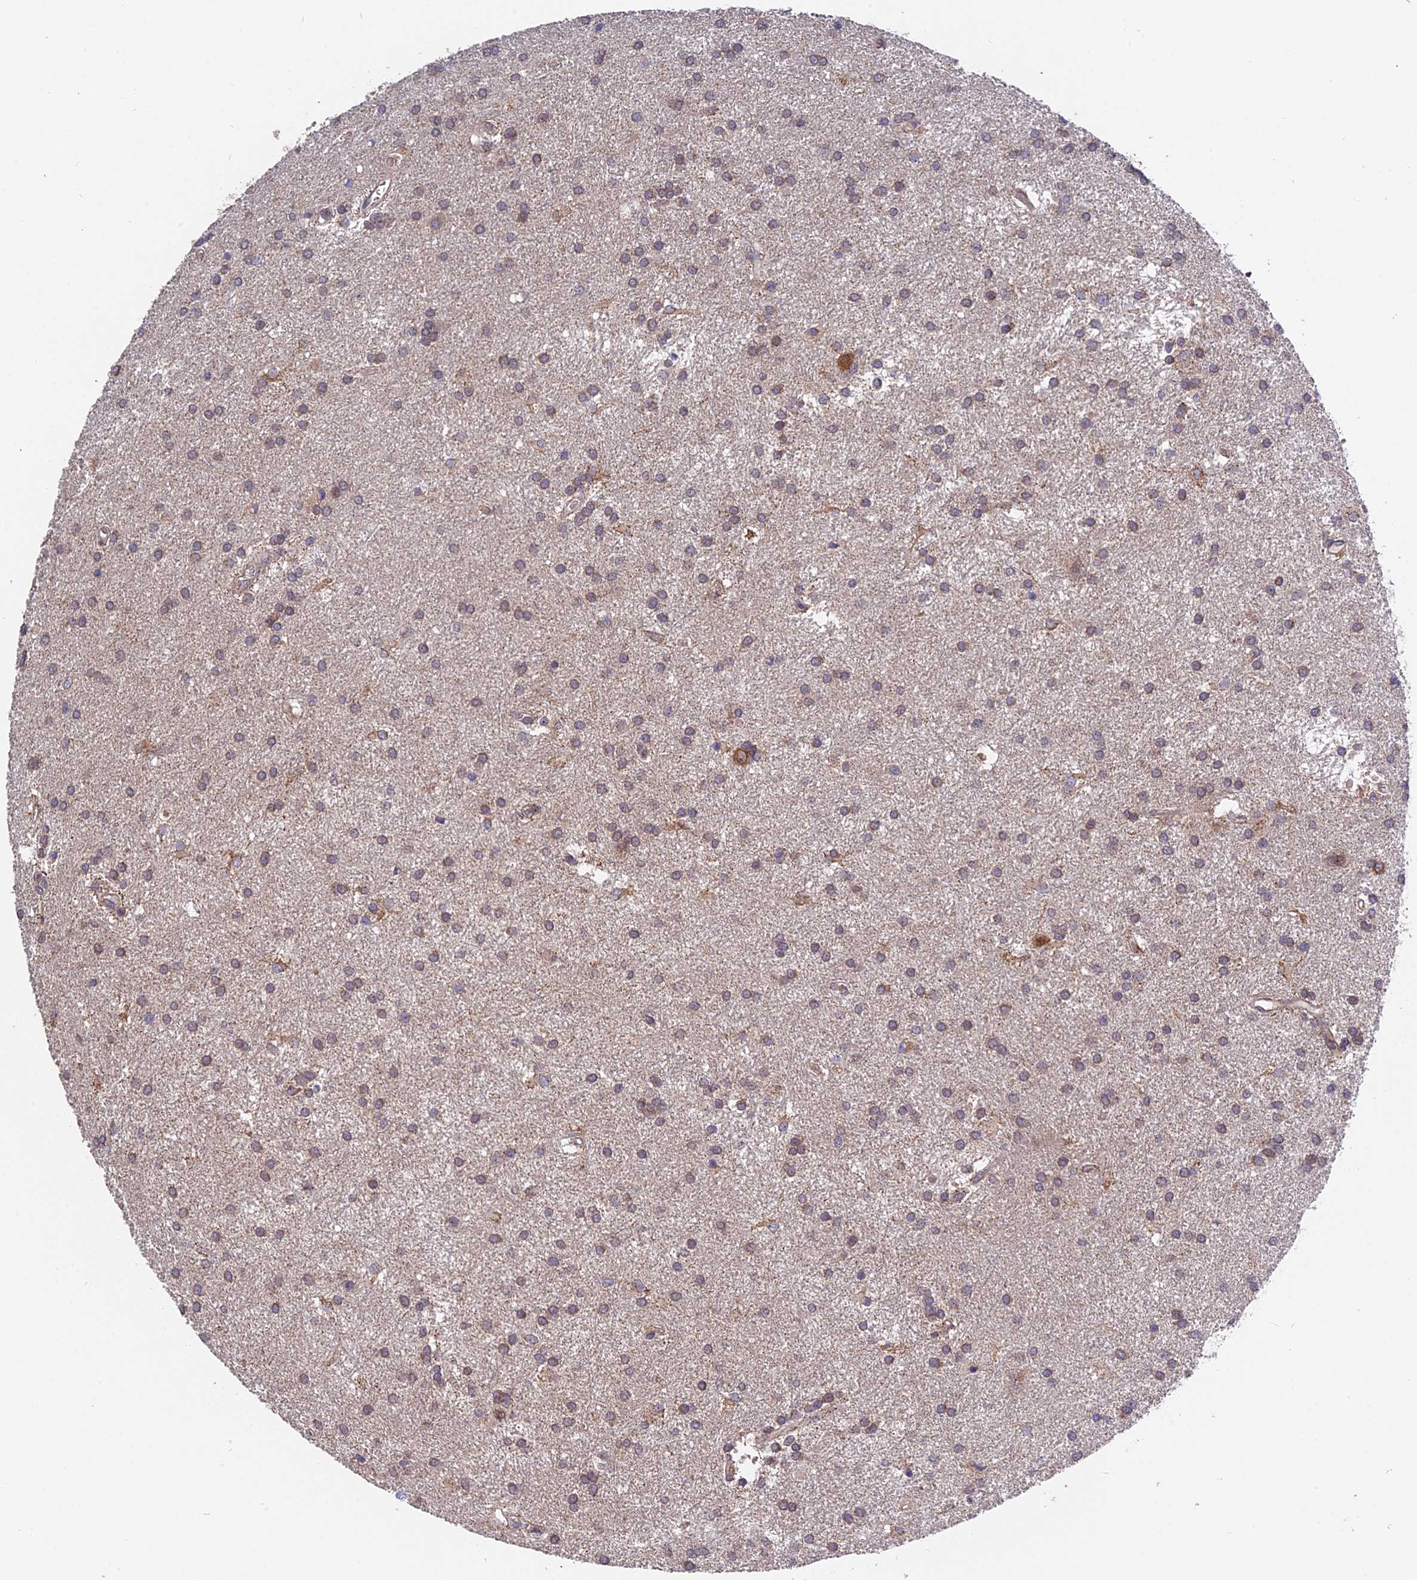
{"staining": {"intensity": "weak", "quantity": "25%-75%", "location": "cytoplasmic/membranous"}, "tissue": "glioma", "cell_type": "Tumor cells", "image_type": "cancer", "snomed": [{"axis": "morphology", "description": "Glioma, malignant, Low grade"}, {"axis": "topography", "description": "Brain"}], "caption": "Immunohistochemical staining of human low-grade glioma (malignant) shows low levels of weak cytoplasmic/membranous protein positivity in about 25%-75% of tumor cells.", "gene": "TRMT1", "patient": {"sex": "male", "age": 66}}